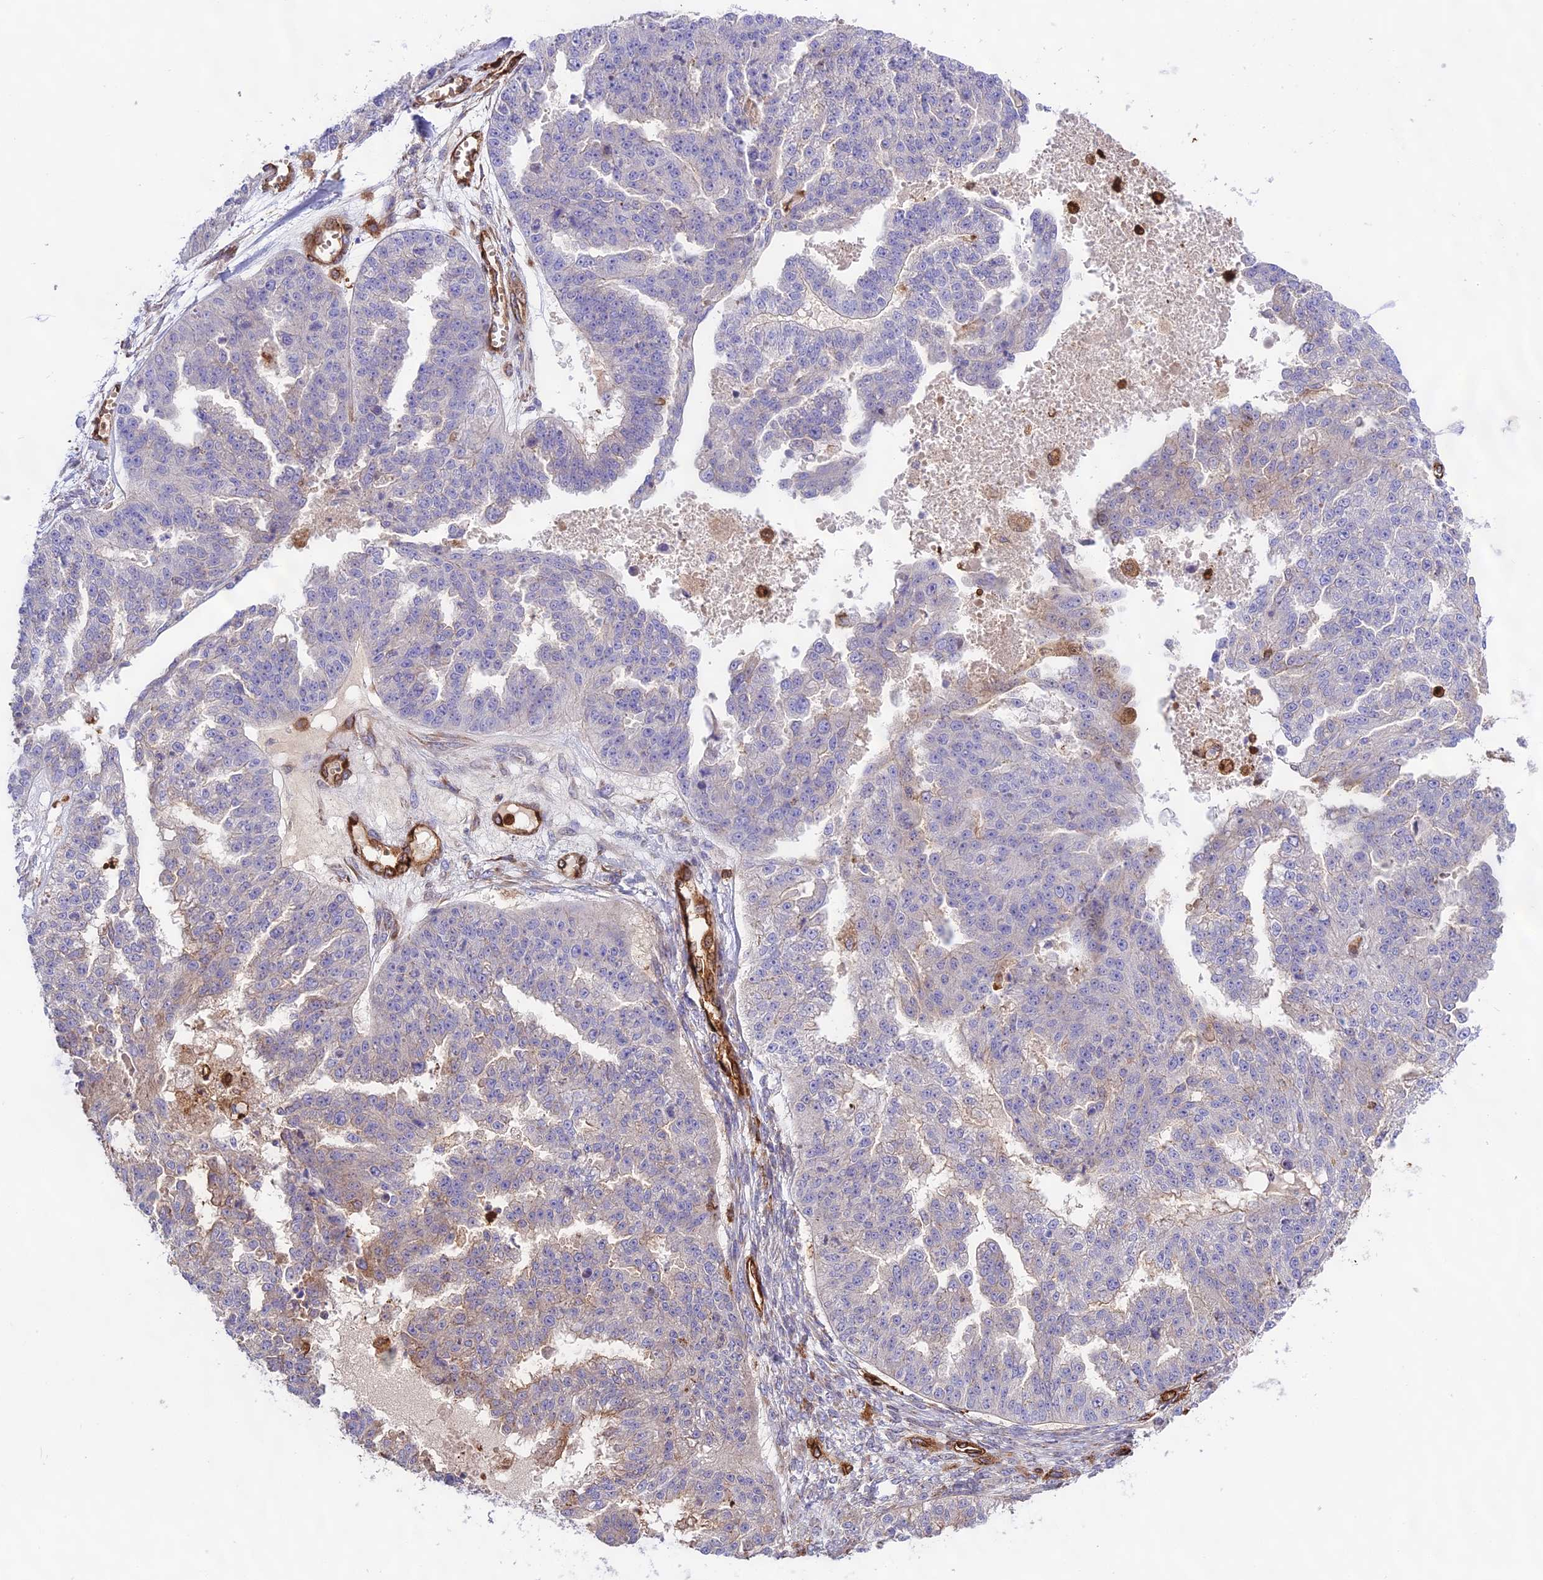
{"staining": {"intensity": "negative", "quantity": "none", "location": "none"}, "tissue": "ovarian cancer", "cell_type": "Tumor cells", "image_type": "cancer", "snomed": [{"axis": "morphology", "description": "Cystadenocarcinoma, serous, NOS"}, {"axis": "topography", "description": "Ovary"}], "caption": "A high-resolution image shows immunohistochemistry staining of serous cystadenocarcinoma (ovarian), which demonstrates no significant positivity in tumor cells. Nuclei are stained in blue.", "gene": "CD99L2", "patient": {"sex": "female", "age": 58}}